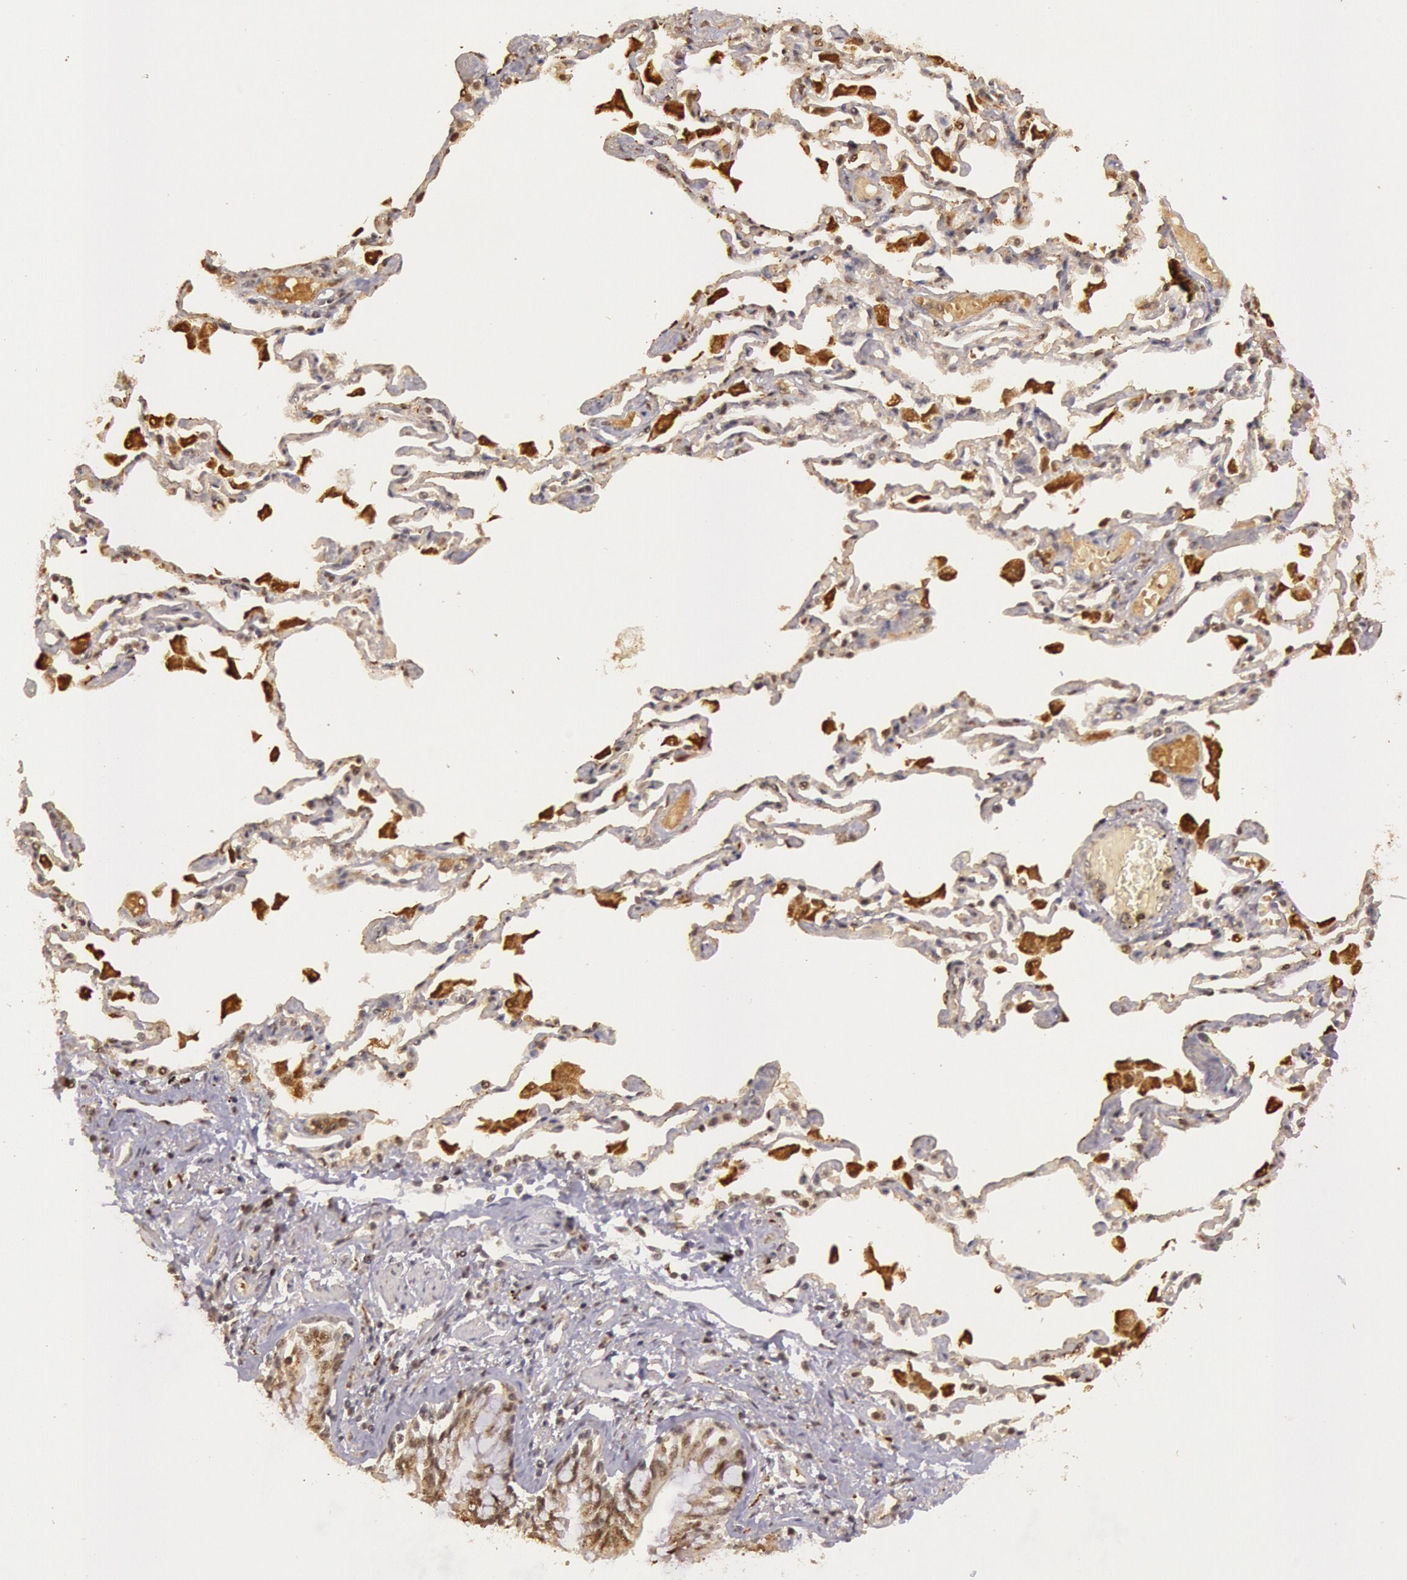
{"staining": {"intensity": "moderate", "quantity": ">75%", "location": "nuclear"}, "tissue": "adipose tissue", "cell_type": "Adipocytes", "image_type": "normal", "snomed": [{"axis": "morphology", "description": "Normal tissue, NOS"}, {"axis": "morphology", "description": "Adenocarcinoma, NOS"}, {"axis": "topography", "description": "Cartilage tissue"}, {"axis": "topography", "description": "Lung"}], "caption": "Adipose tissue stained with DAB (3,3'-diaminobenzidine) immunohistochemistry reveals medium levels of moderate nuclear positivity in about >75% of adipocytes.", "gene": "LIG4", "patient": {"sex": "female", "age": 67}}